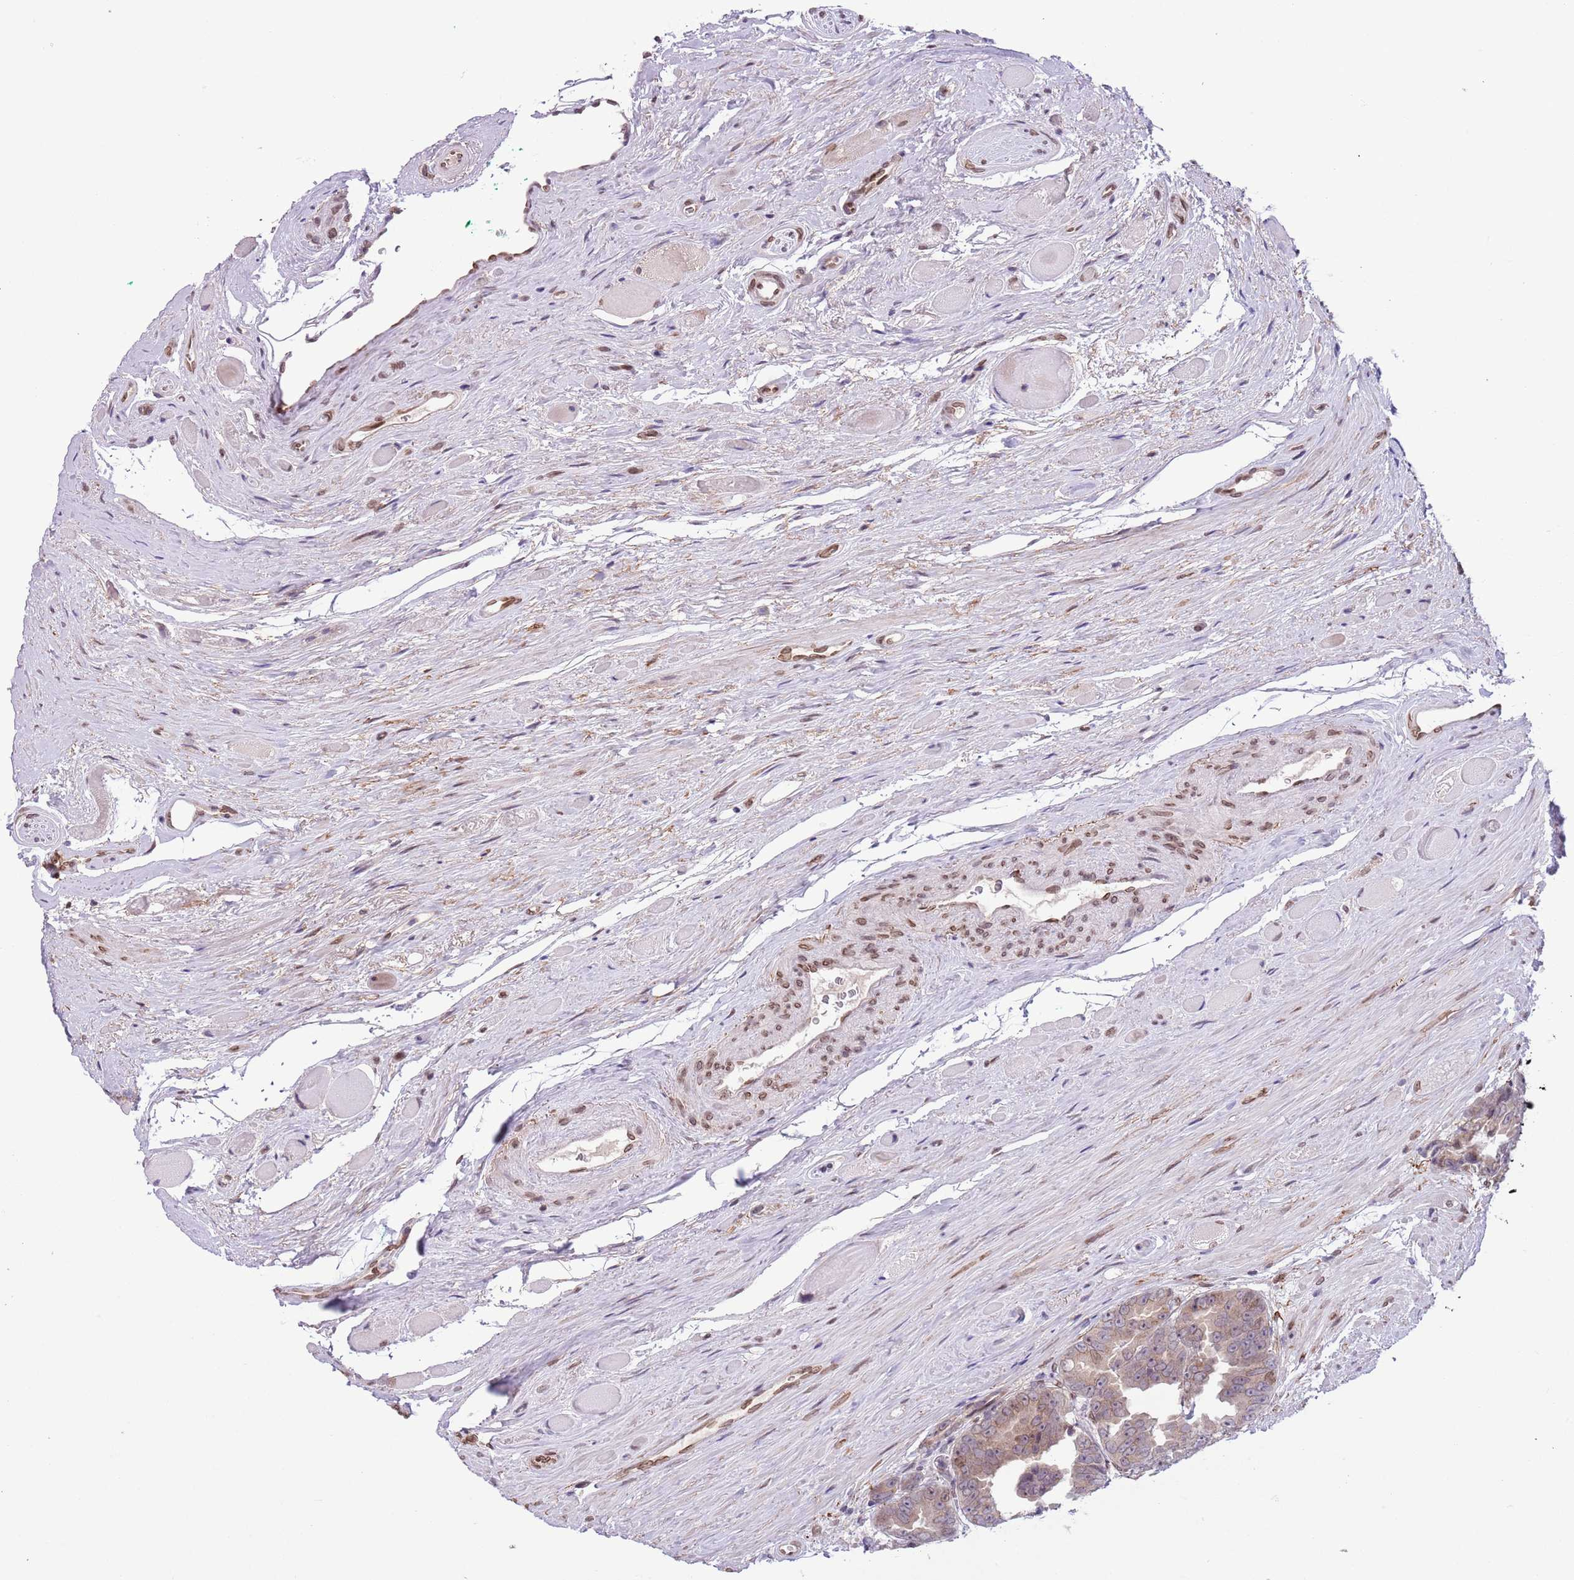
{"staining": {"intensity": "moderate", "quantity": "25%-75%", "location": "cytoplasmic/membranous,nuclear"}, "tissue": "prostate cancer", "cell_type": "Tumor cells", "image_type": "cancer", "snomed": [{"axis": "morphology", "description": "Adenocarcinoma, High grade"}, {"axis": "topography", "description": "Prostate"}], "caption": "Brown immunohistochemical staining in human adenocarcinoma (high-grade) (prostate) shows moderate cytoplasmic/membranous and nuclear expression in approximately 25%-75% of tumor cells. (DAB (3,3'-diaminobenzidine) IHC with brightfield microscopy, high magnification).", "gene": "ZGLP1", "patient": {"sex": "male", "age": 72}}